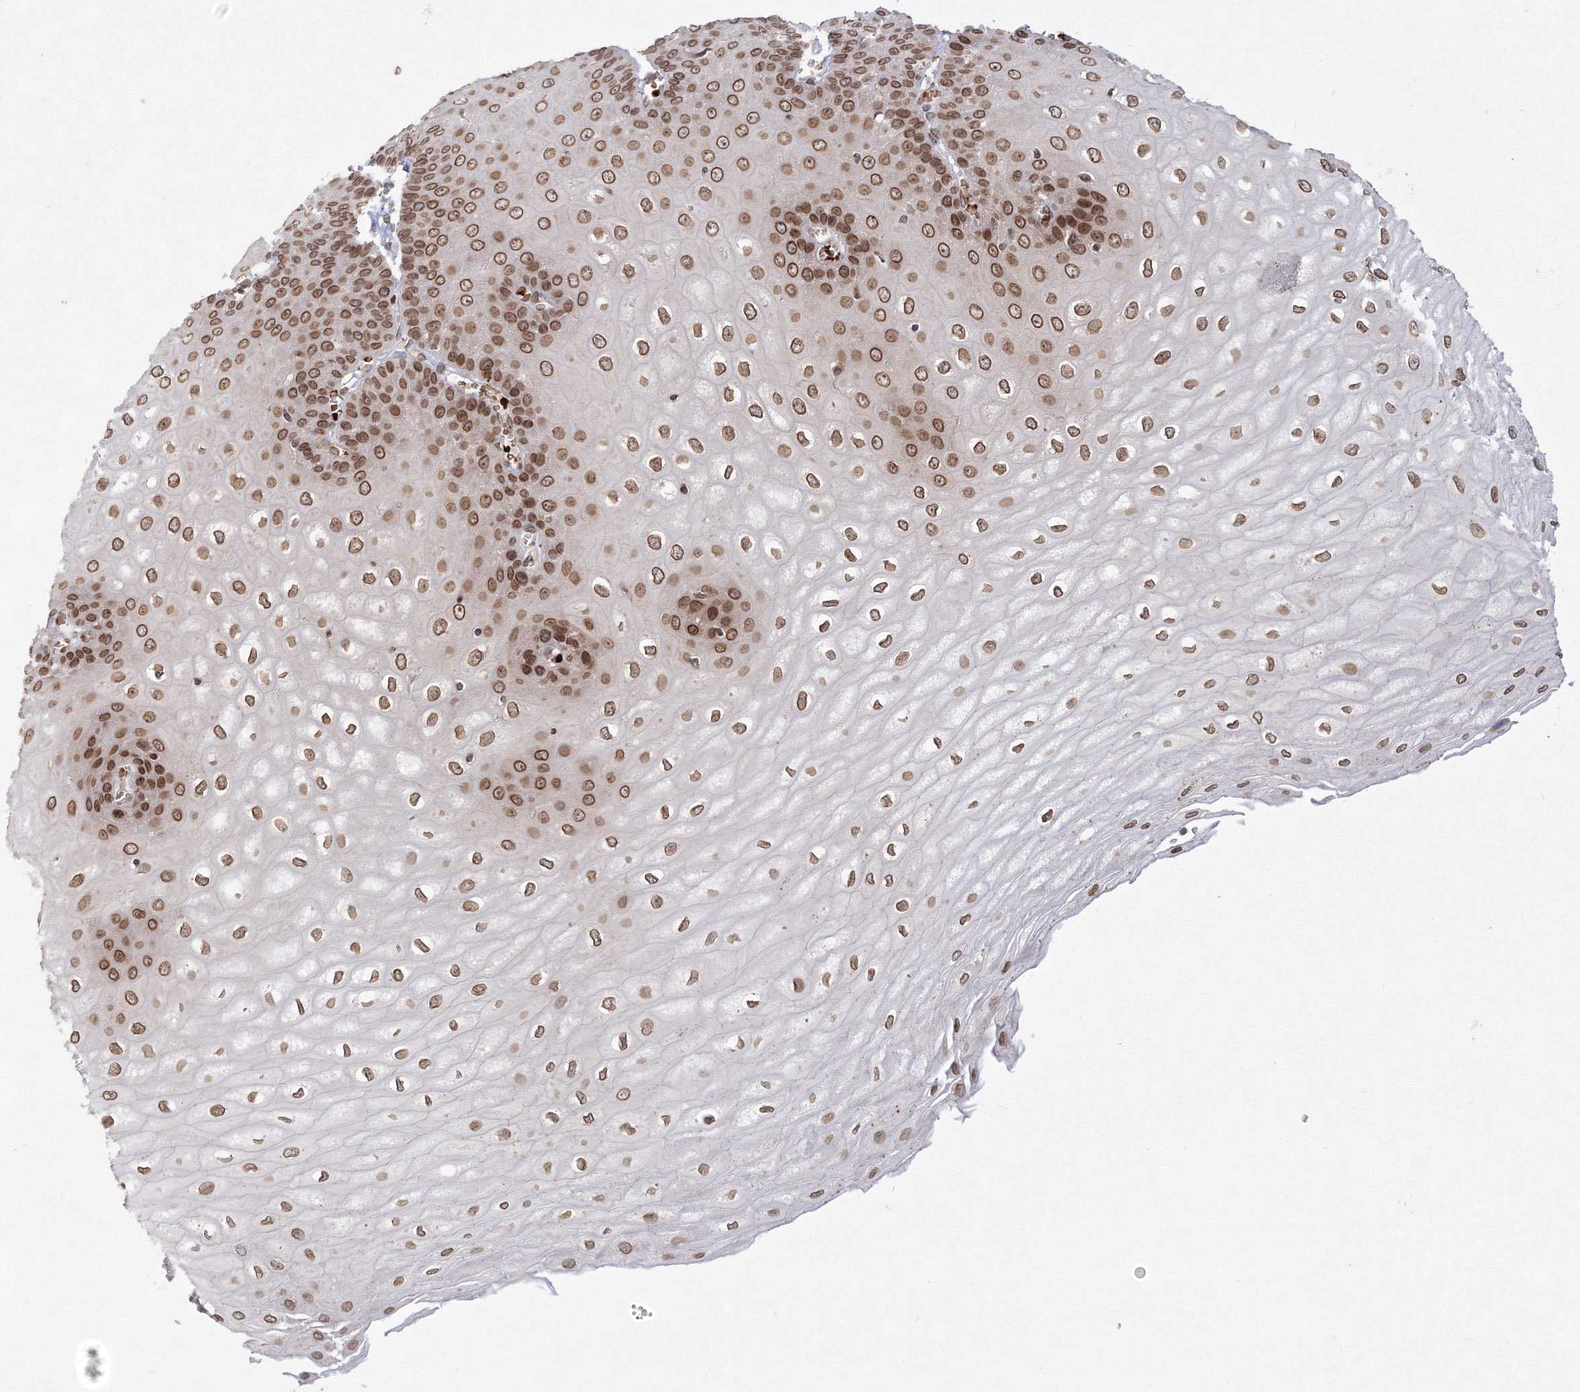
{"staining": {"intensity": "moderate", "quantity": ">75%", "location": "cytoplasmic/membranous,nuclear"}, "tissue": "esophagus", "cell_type": "Squamous epithelial cells", "image_type": "normal", "snomed": [{"axis": "morphology", "description": "Normal tissue, NOS"}, {"axis": "topography", "description": "Esophagus"}], "caption": "Brown immunohistochemical staining in normal esophagus reveals moderate cytoplasmic/membranous,nuclear staining in about >75% of squamous epithelial cells. (brown staining indicates protein expression, while blue staining denotes nuclei).", "gene": "DNAJB2", "patient": {"sex": "male", "age": 60}}